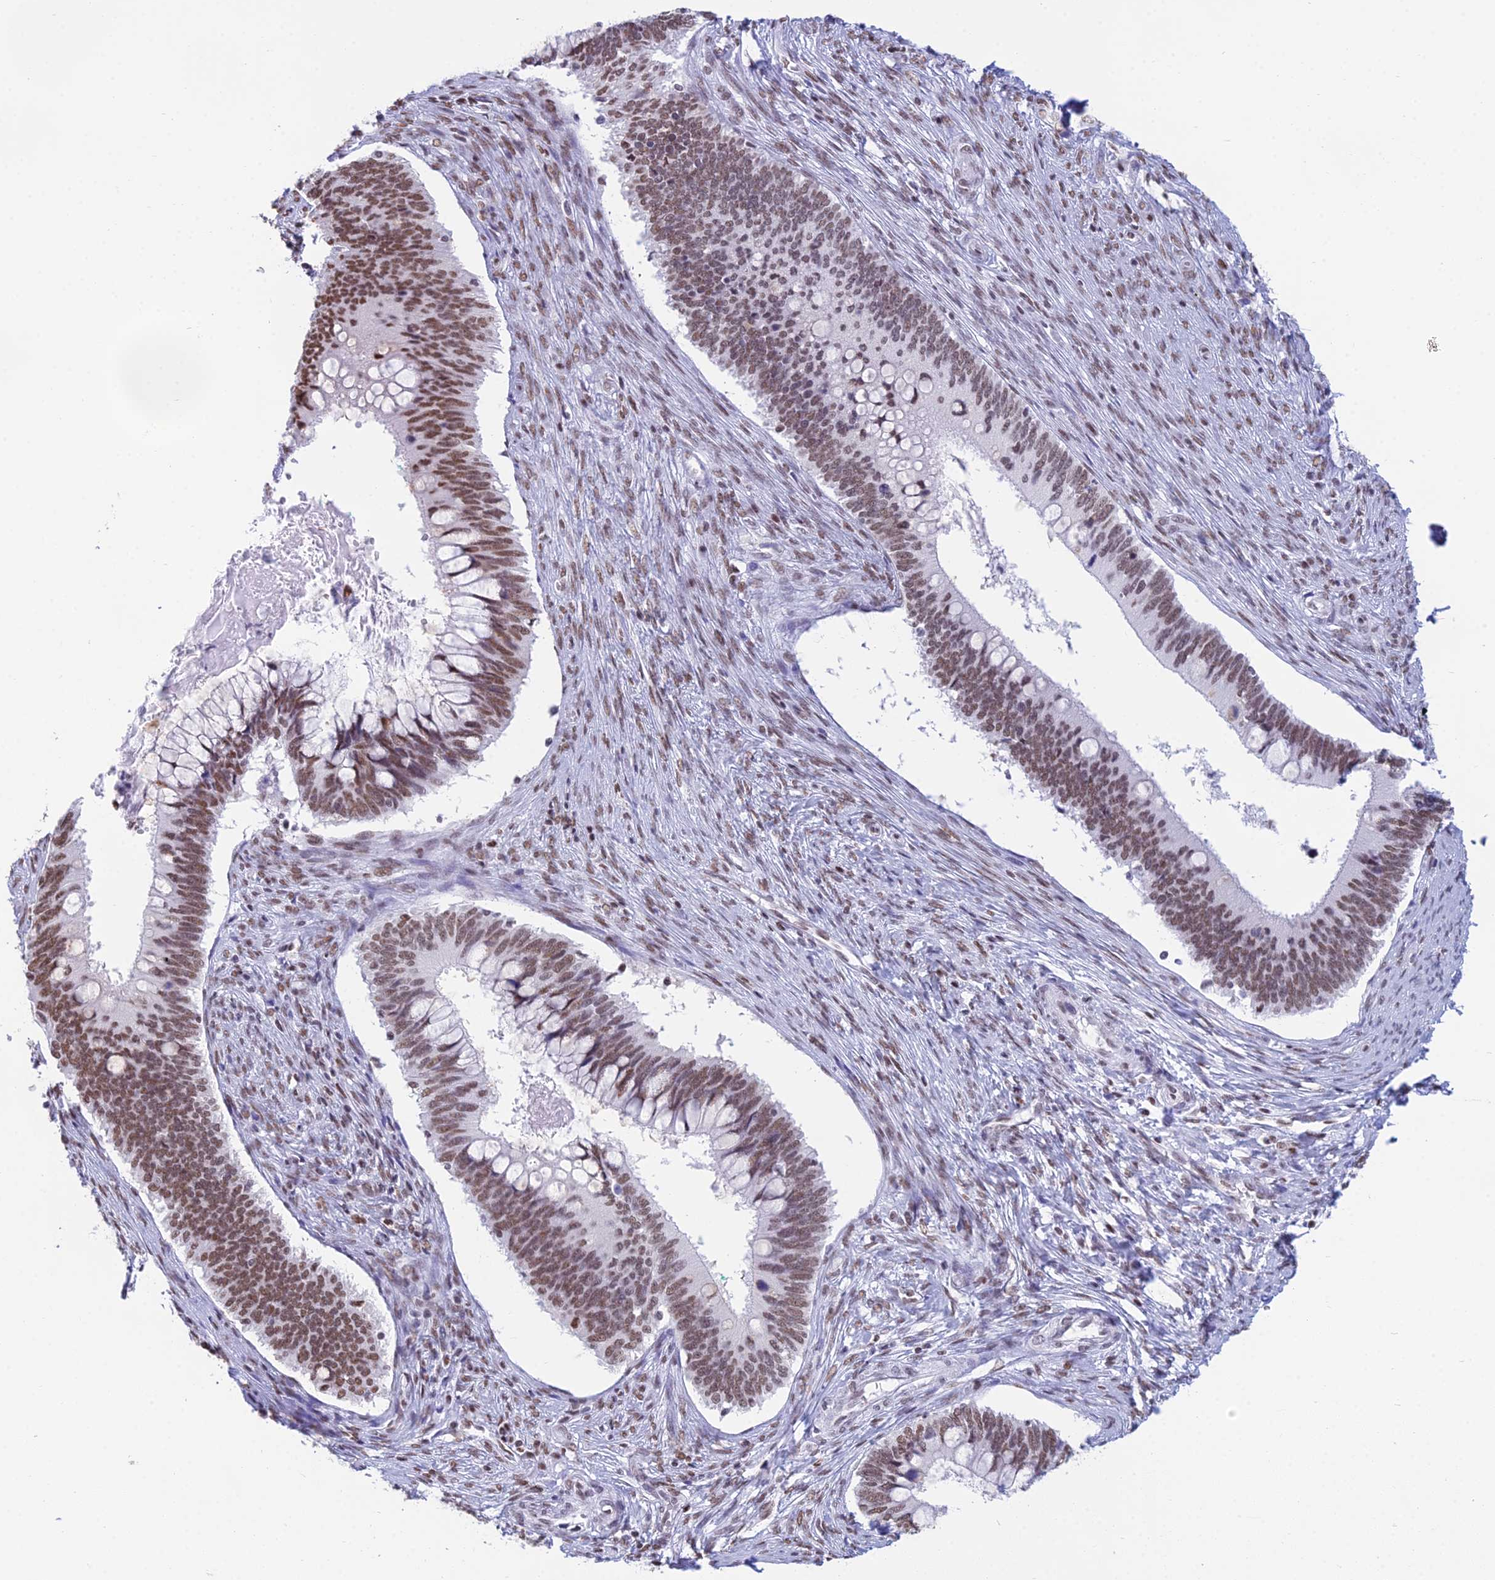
{"staining": {"intensity": "moderate", "quantity": ">75%", "location": "nuclear"}, "tissue": "cervical cancer", "cell_type": "Tumor cells", "image_type": "cancer", "snomed": [{"axis": "morphology", "description": "Adenocarcinoma, NOS"}, {"axis": "topography", "description": "Cervix"}], "caption": "Protein staining of adenocarcinoma (cervical) tissue shows moderate nuclear positivity in approximately >75% of tumor cells.", "gene": "CDC26", "patient": {"sex": "female", "age": 42}}